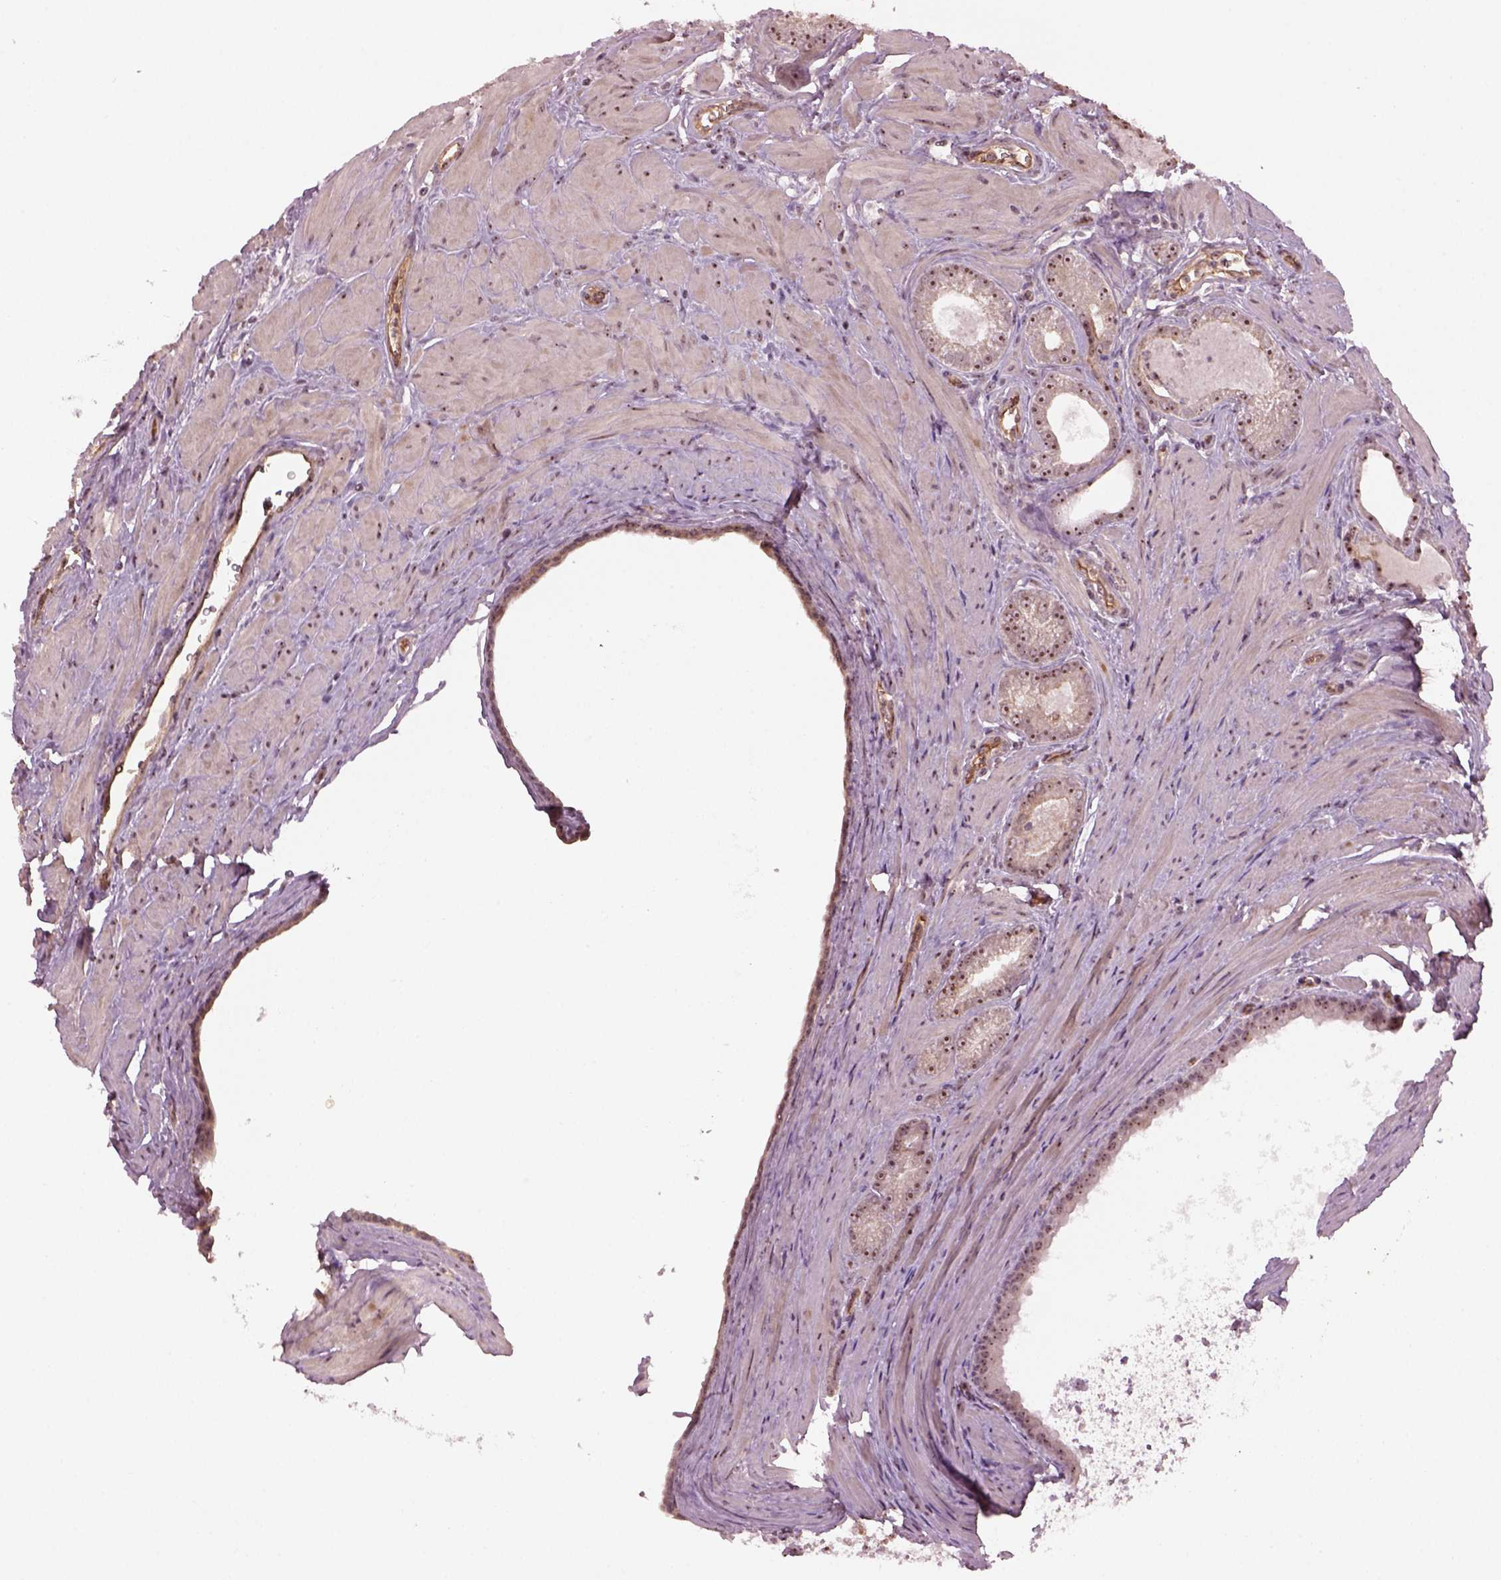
{"staining": {"intensity": "moderate", "quantity": ">75%", "location": "nuclear"}, "tissue": "prostate cancer", "cell_type": "Tumor cells", "image_type": "cancer", "snomed": [{"axis": "morphology", "description": "Adenocarcinoma, NOS"}, {"axis": "topography", "description": "Prostate"}], "caption": "Moderate nuclear protein positivity is appreciated in approximately >75% of tumor cells in prostate cancer (adenocarcinoma). (brown staining indicates protein expression, while blue staining denotes nuclei).", "gene": "GNRH1", "patient": {"sex": "male", "age": 71}}